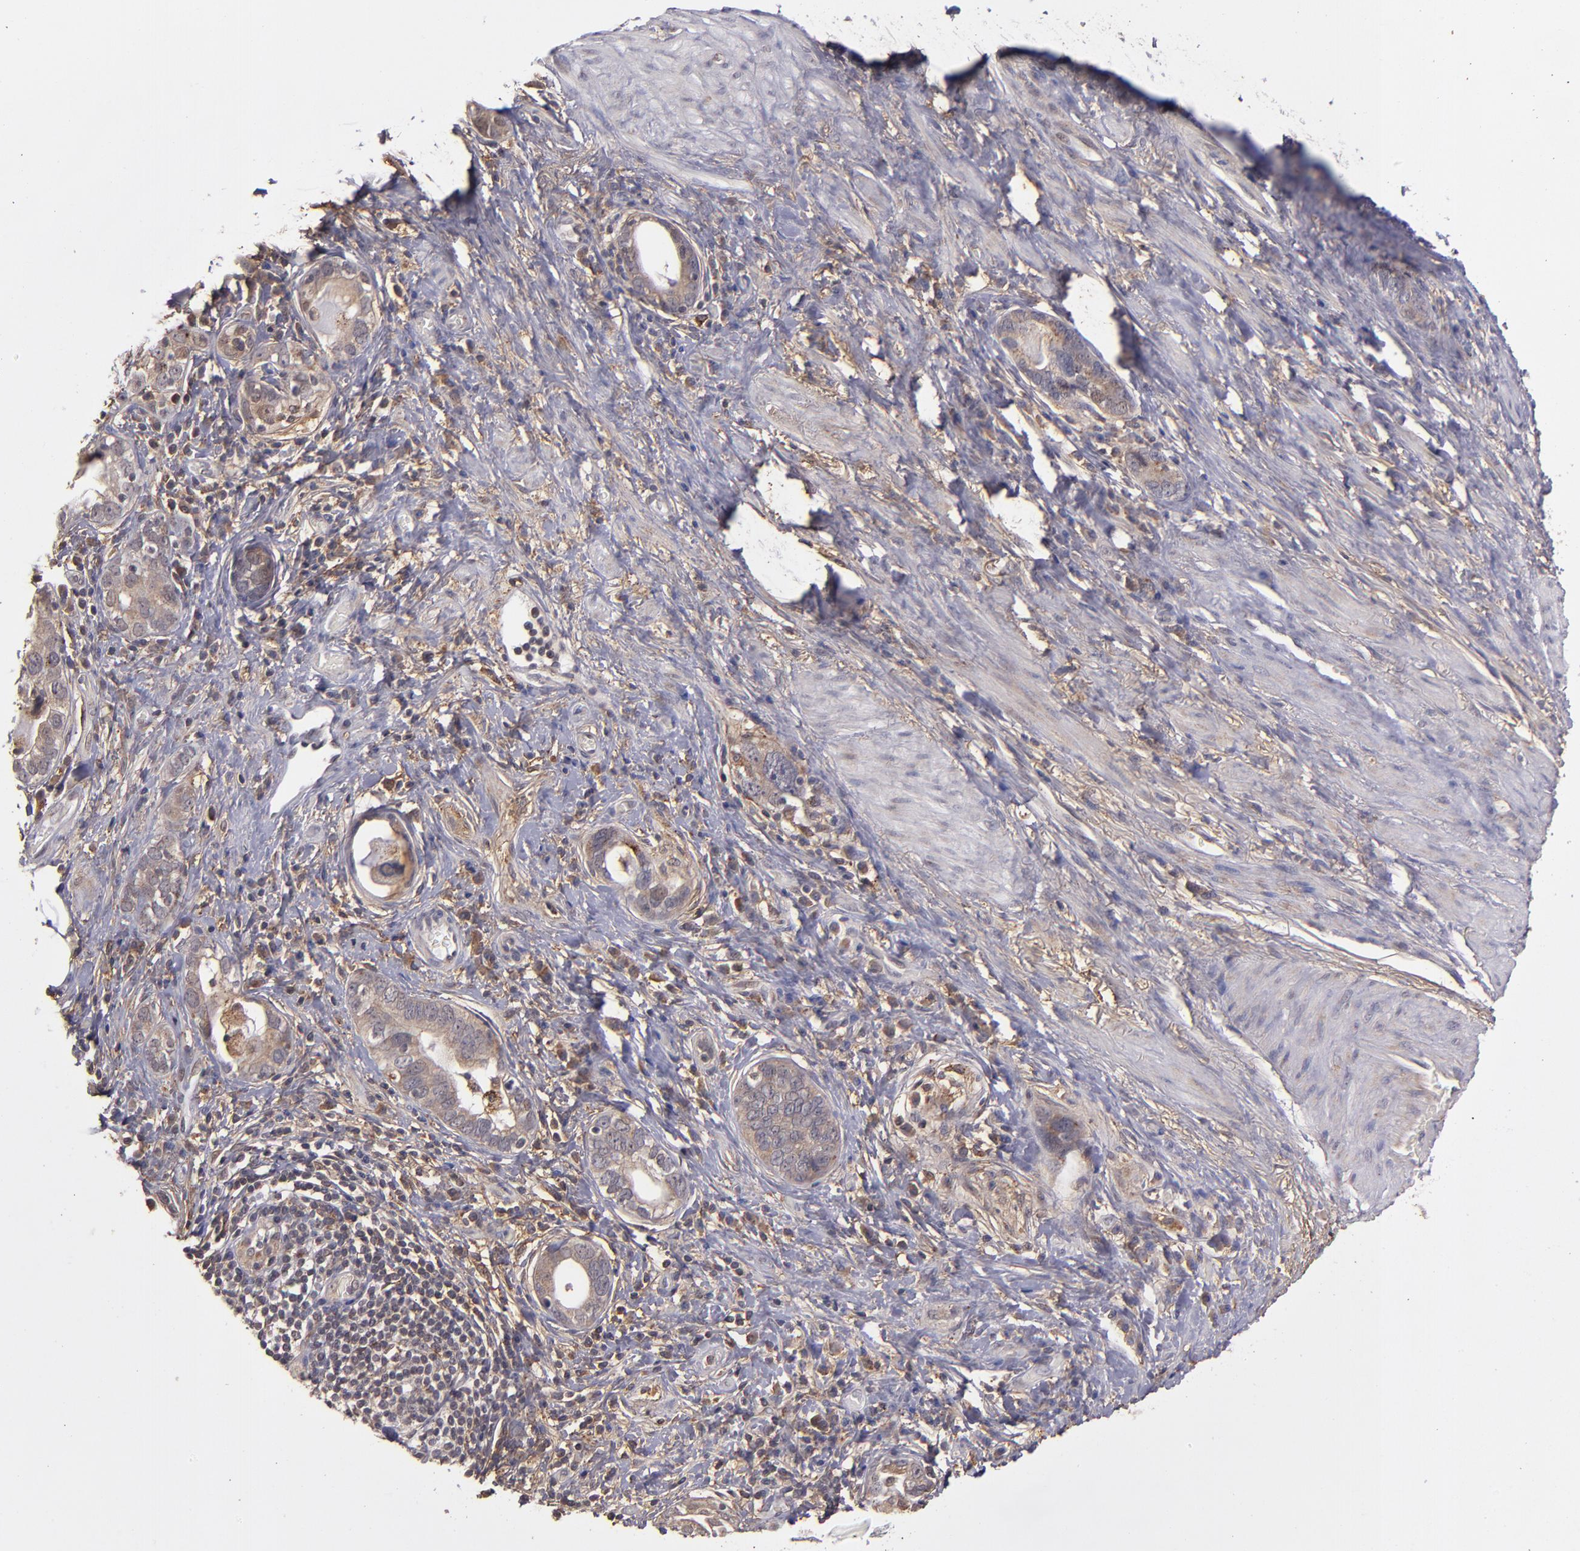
{"staining": {"intensity": "moderate", "quantity": ">75%", "location": "cytoplasmic/membranous"}, "tissue": "stomach cancer", "cell_type": "Tumor cells", "image_type": "cancer", "snomed": [{"axis": "morphology", "description": "Adenocarcinoma, NOS"}, {"axis": "topography", "description": "Stomach, lower"}], "caption": "The image exhibits immunohistochemical staining of stomach cancer. There is moderate cytoplasmic/membranous expression is present in approximately >75% of tumor cells.", "gene": "ZFYVE1", "patient": {"sex": "female", "age": 93}}